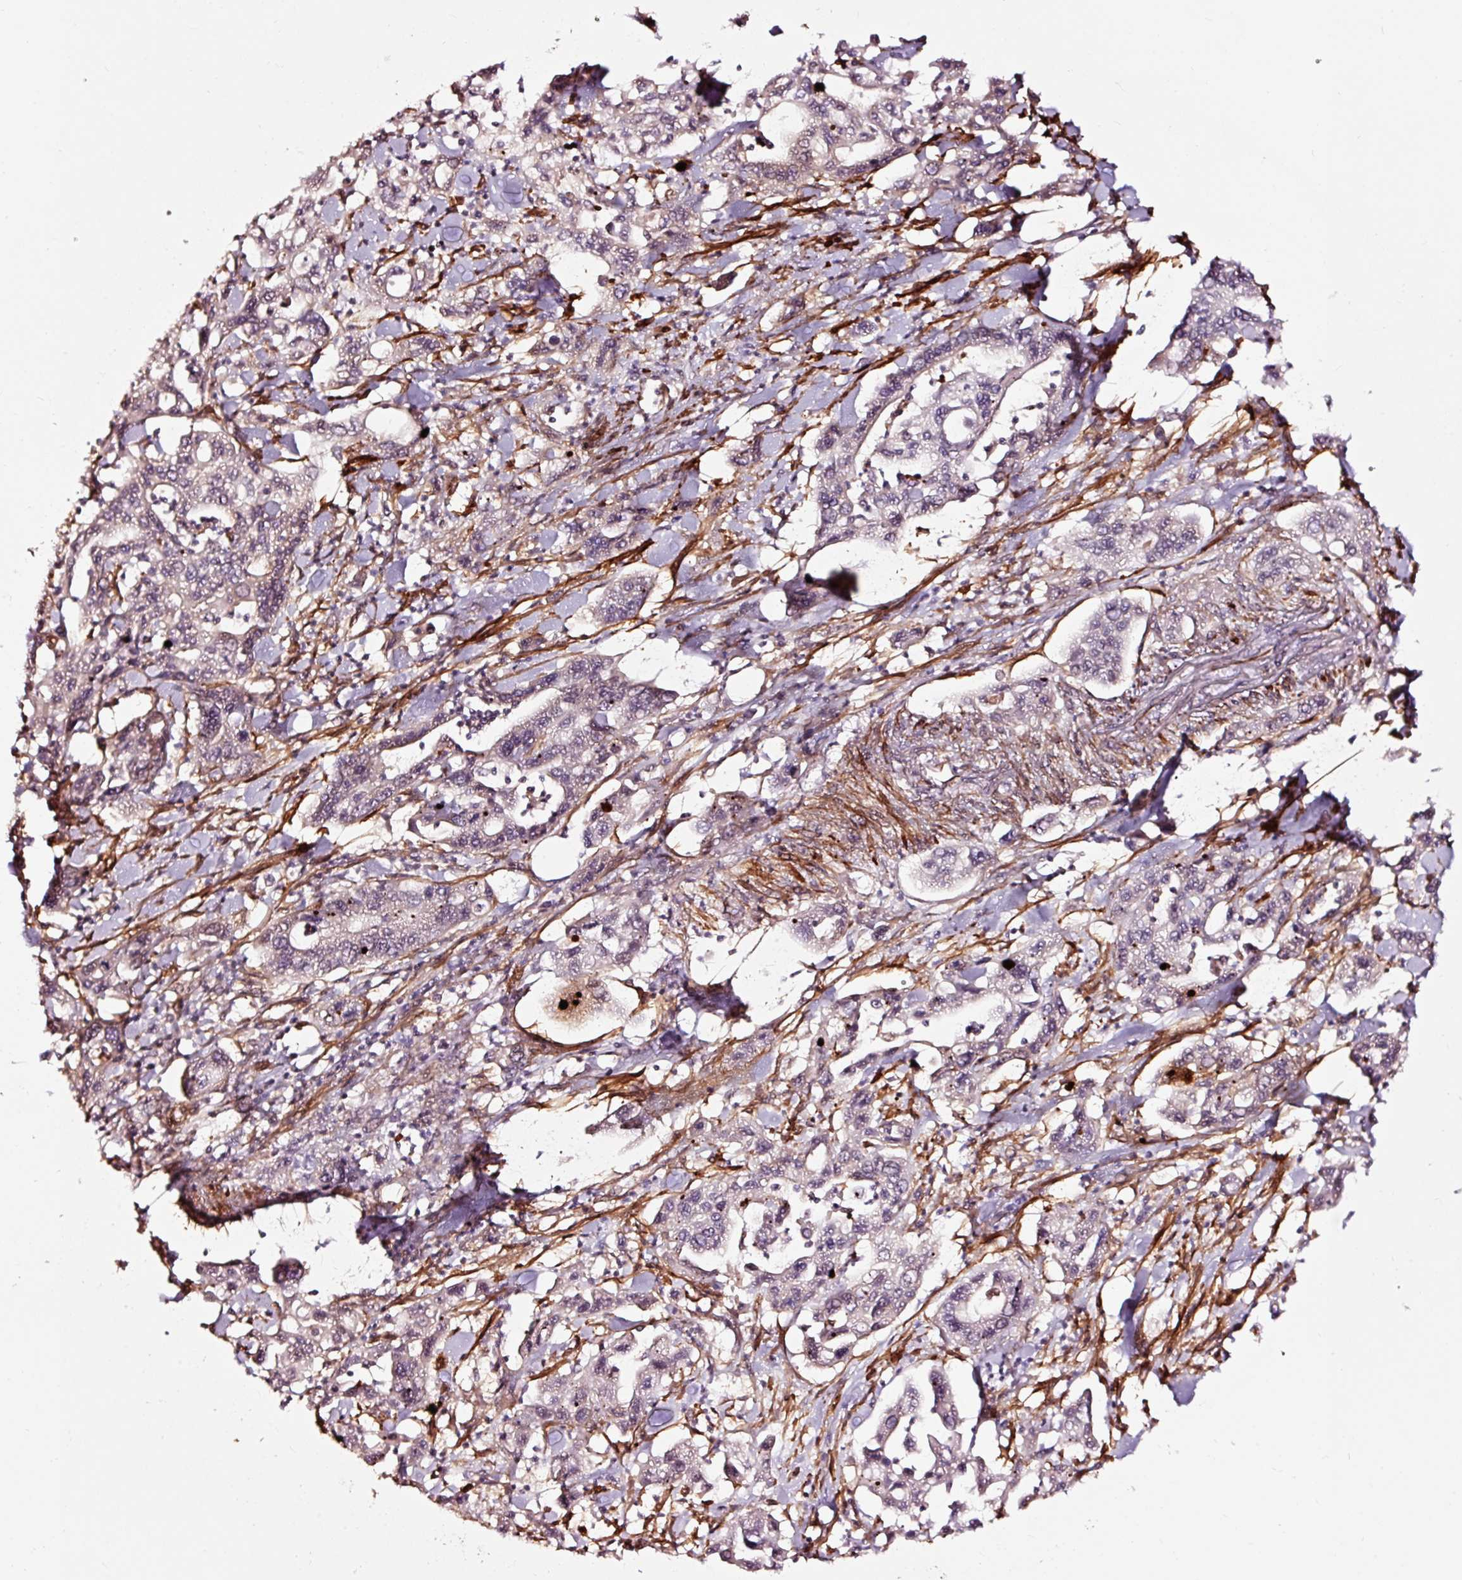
{"staining": {"intensity": "negative", "quantity": "none", "location": "none"}, "tissue": "pancreatic cancer", "cell_type": "Tumor cells", "image_type": "cancer", "snomed": [{"axis": "morphology", "description": "Adenocarcinoma, NOS"}, {"axis": "topography", "description": "Pancreas"}], "caption": "Pancreatic cancer (adenocarcinoma) was stained to show a protein in brown. There is no significant expression in tumor cells.", "gene": "TPM1", "patient": {"sex": "male", "age": 62}}